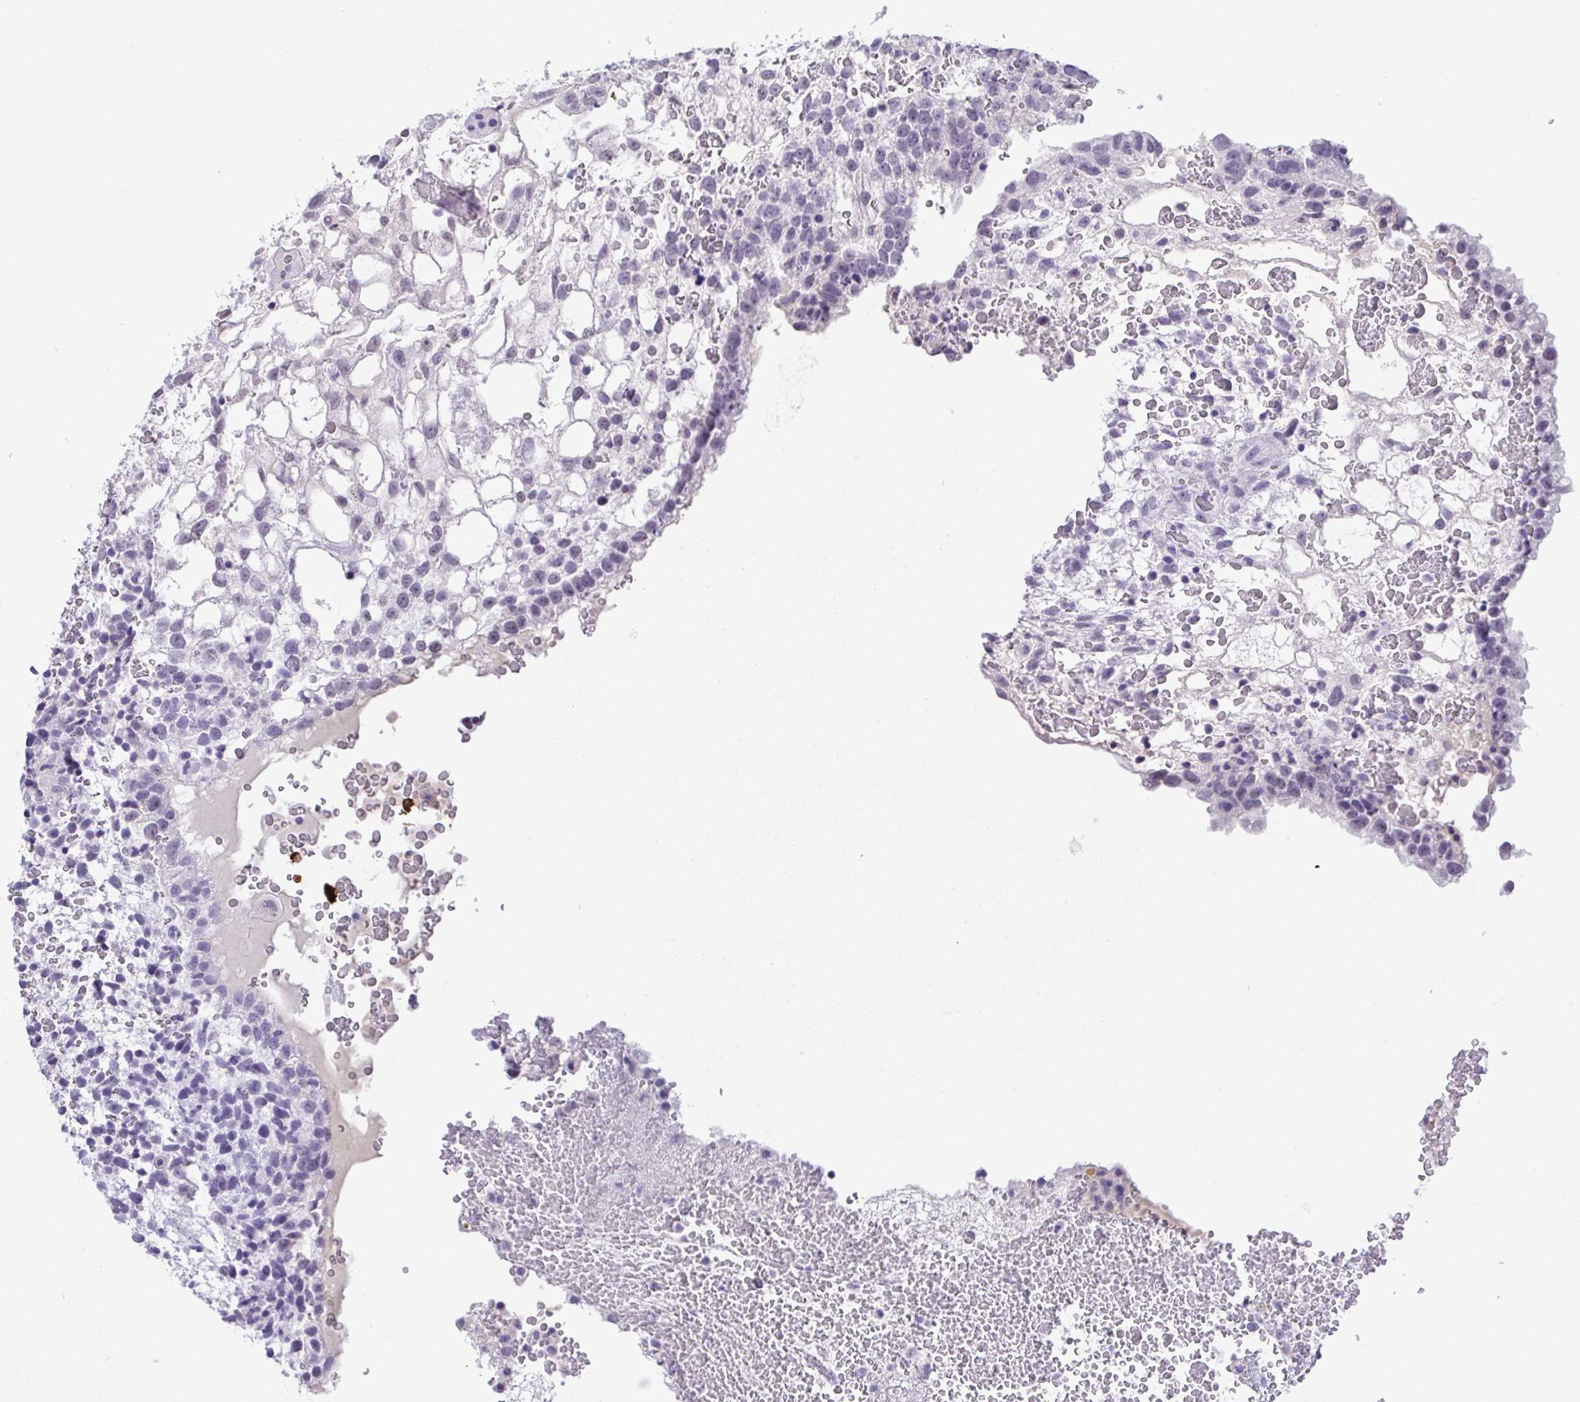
{"staining": {"intensity": "negative", "quantity": "none", "location": "none"}, "tissue": "testis cancer", "cell_type": "Tumor cells", "image_type": "cancer", "snomed": [{"axis": "morphology", "description": "Normal tissue, NOS"}, {"axis": "morphology", "description": "Carcinoma, Embryonal, NOS"}, {"axis": "topography", "description": "Testis"}], "caption": "High magnification brightfield microscopy of testis embryonal carcinoma stained with DAB (3,3'-diaminobenzidine) (brown) and counterstained with hematoxylin (blue): tumor cells show no significant staining.", "gene": "YBX2", "patient": {"sex": "male", "age": 32}}